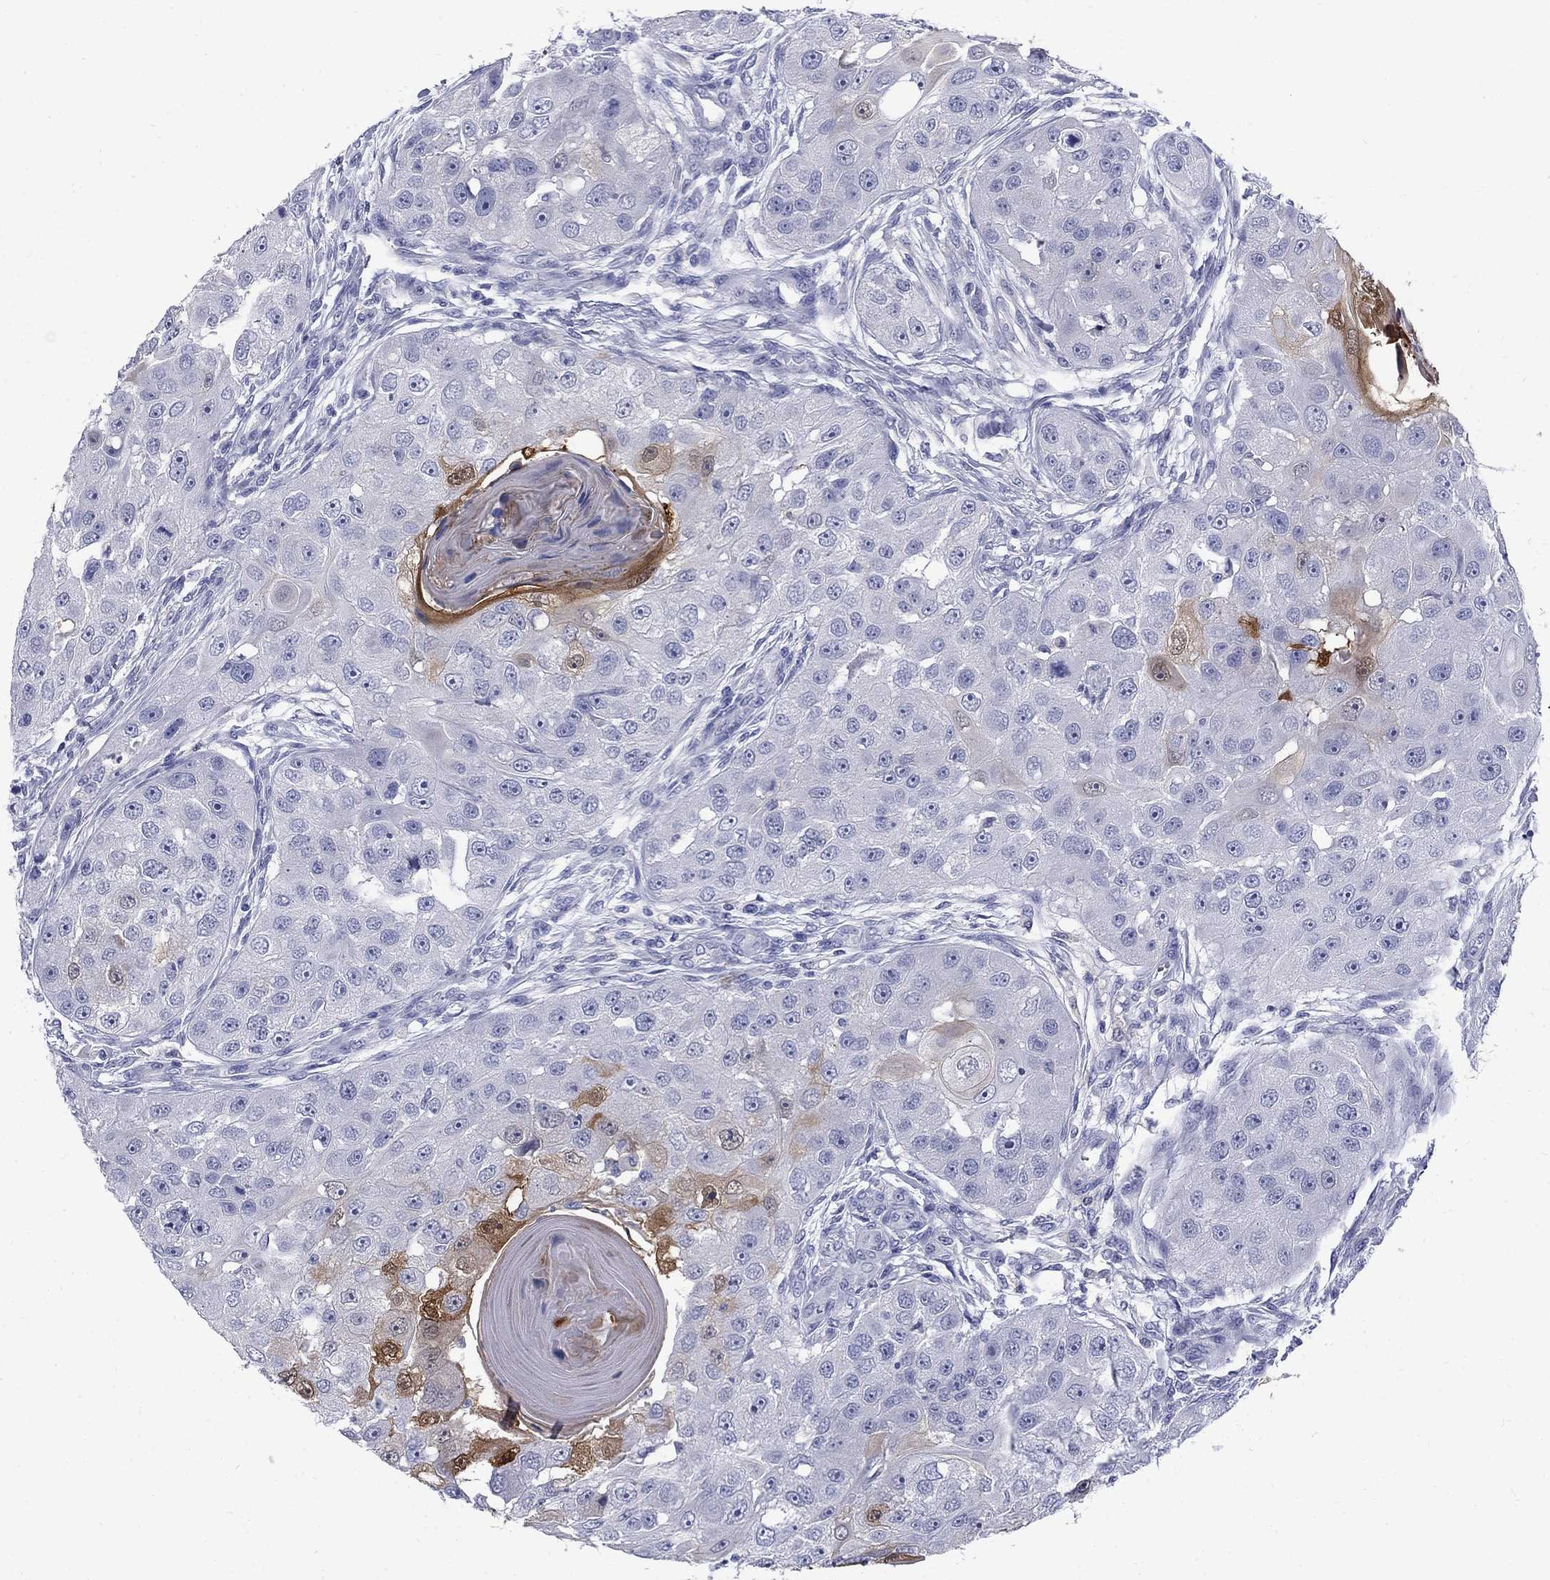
{"staining": {"intensity": "strong", "quantity": "<25%", "location": "cytoplasmic/membranous"}, "tissue": "head and neck cancer", "cell_type": "Tumor cells", "image_type": "cancer", "snomed": [{"axis": "morphology", "description": "Squamous cell carcinoma, NOS"}, {"axis": "topography", "description": "Head-Neck"}], "caption": "The immunohistochemical stain shows strong cytoplasmic/membranous positivity in tumor cells of squamous cell carcinoma (head and neck) tissue.", "gene": "SERPINB2", "patient": {"sex": "male", "age": 51}}